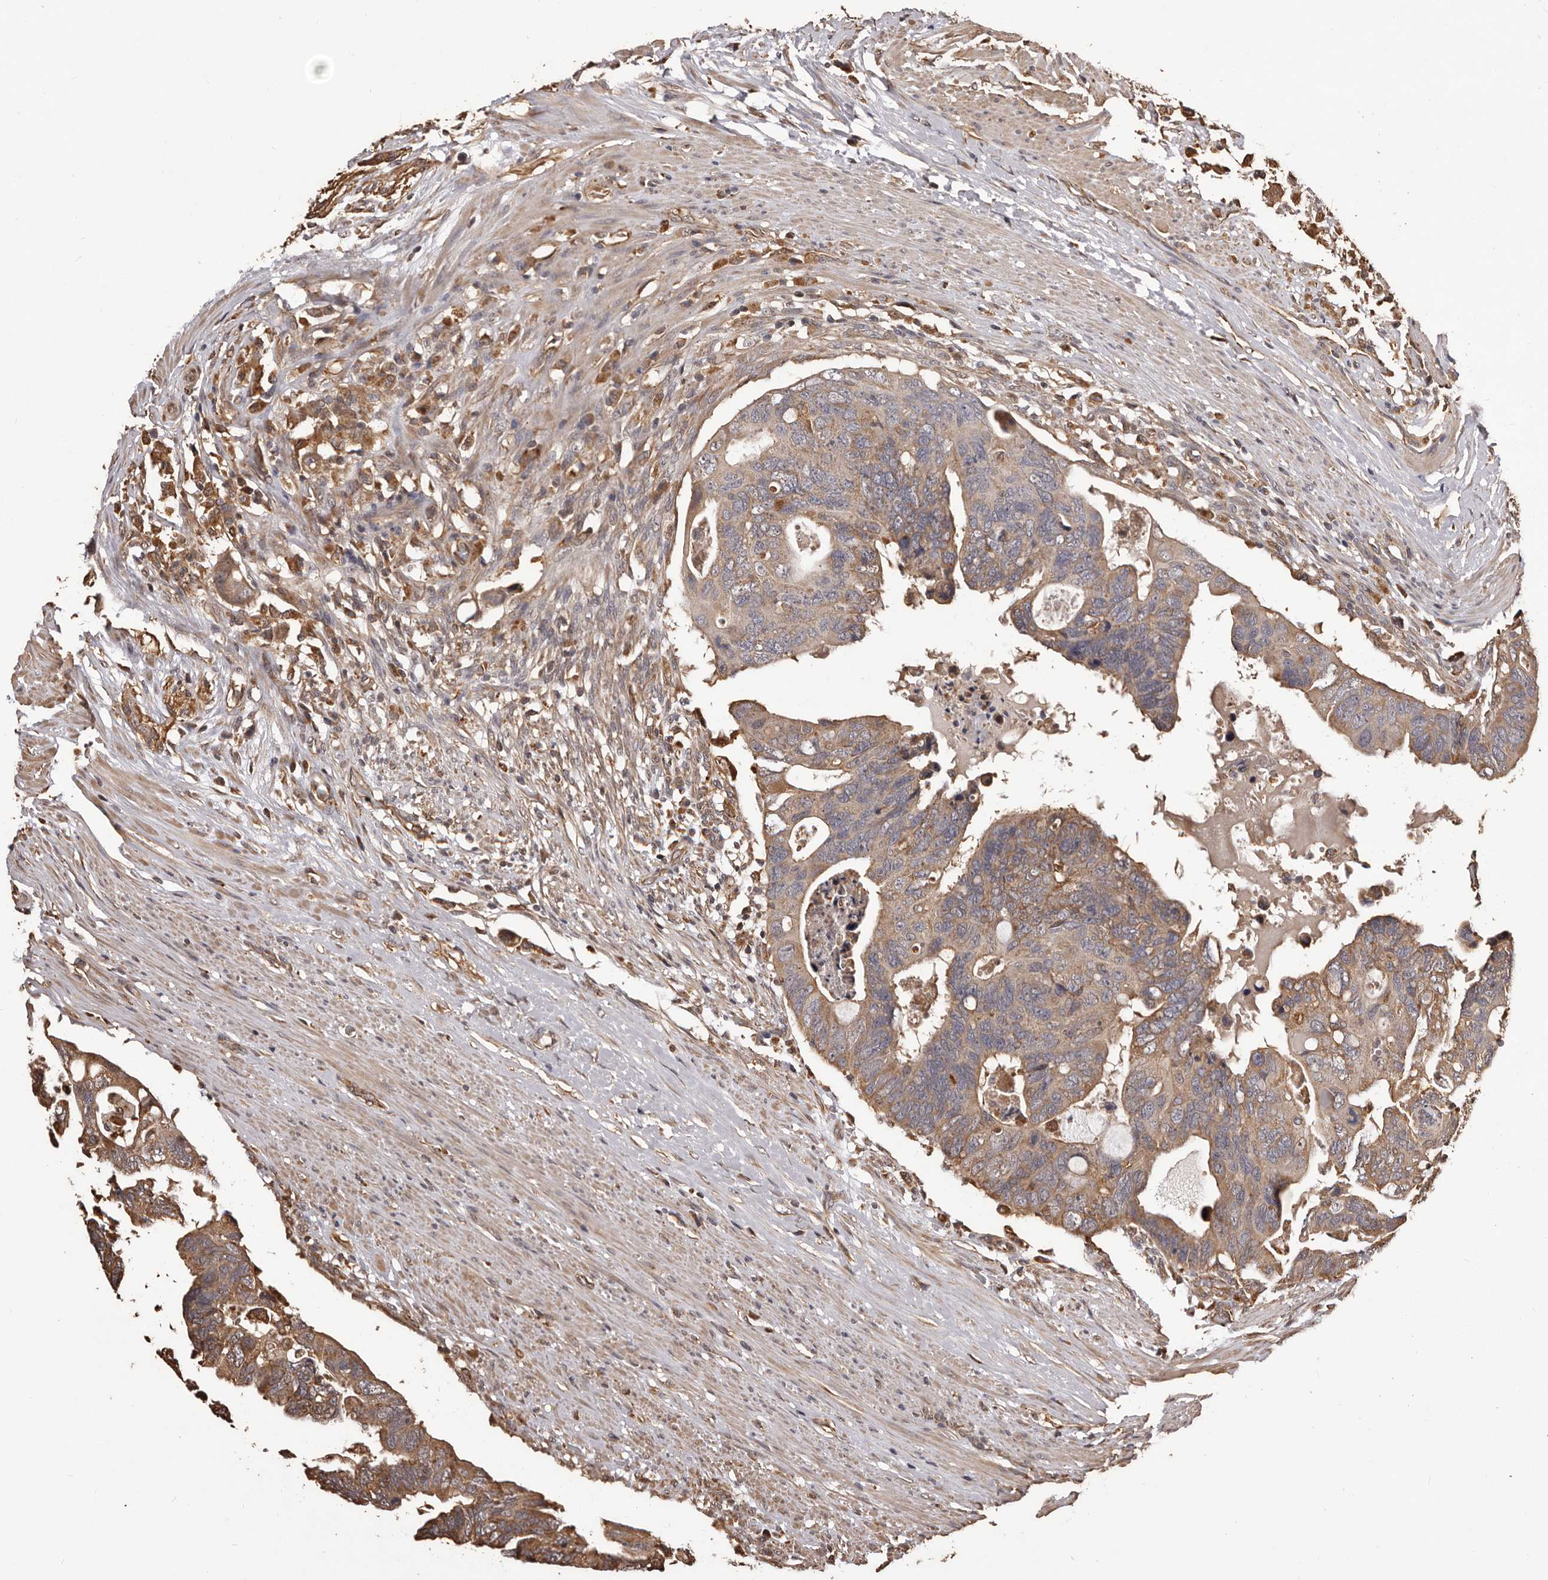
{"staining": {"intensity": "moderate", "quantity": "25%-75%", "location": "cytoplasmic/membranous"}, "tissue": "colorectal cancer", "cell_type": "Tumor cells", "image_type": "cancer", "snomed": [{"axis": "morphology", "description": "Adenocarcinoma, NOS"}, {"axis": "topography", "description": "Rectum"}], "caption": "Brown immunohistochemical staining in human colorectal adenocarcinoma exhibits moderate cytoplasmic/membranous expression in about 25%-75% of tumor cells.", "gene": "ALPK1", "patient": {"sex": "male", "age": 53}}